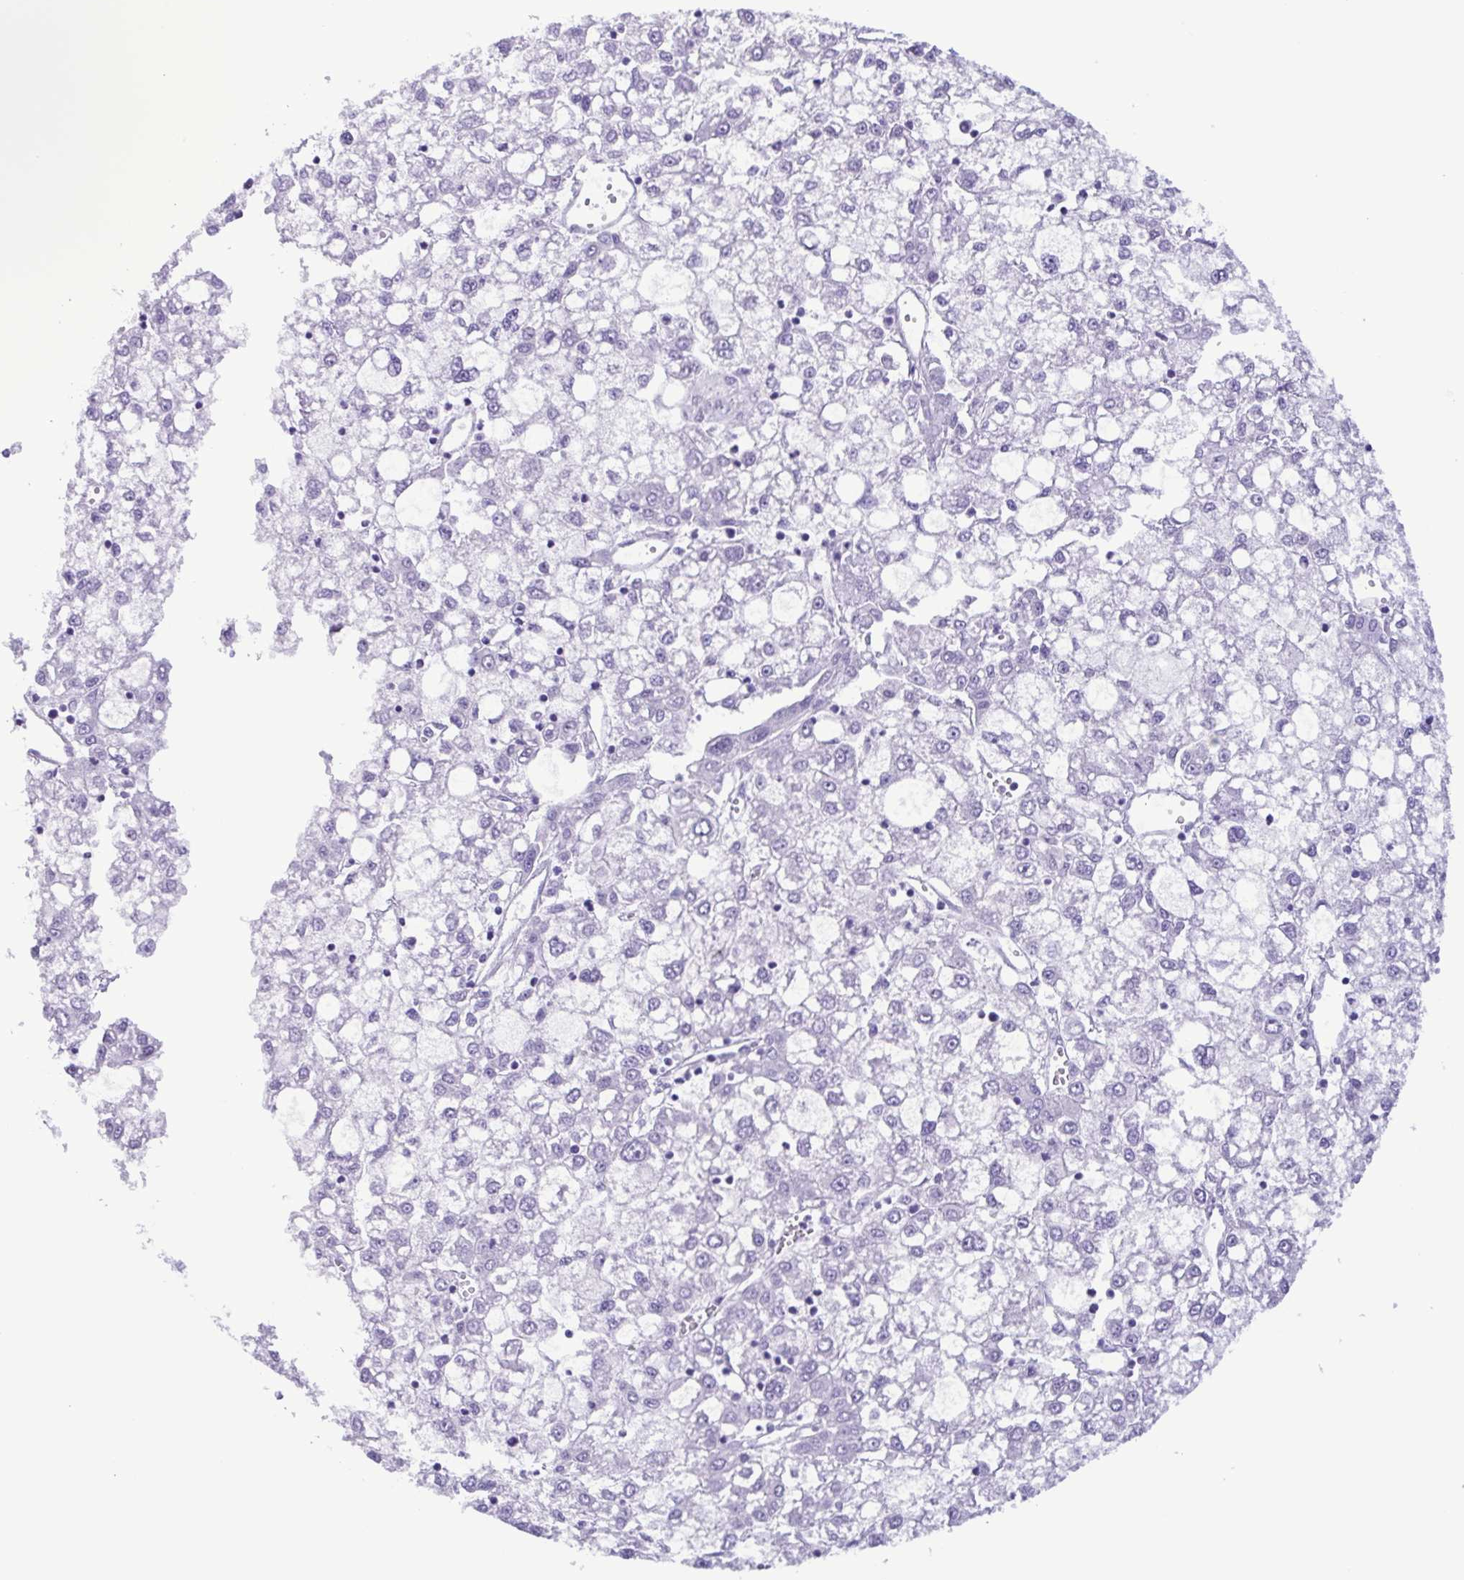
{"staining": {"intensity": "negative", "quantity": "none", "location": "none"}, "tissue": "liver cancer", "cell_type": "Tumor cells", "image_type": "cancer", "snomed": [{"axis": "morphology", "description": "Carcinoma, Hepatocellular, NOS"}, {"axis": "topography", "description": "Liver"}], "caption": "There is no significant expression in tumor cells of hepatocellular carcinoma (liver).", "gene": "LTF", "patient": {"sex": "male", "age": 40}}